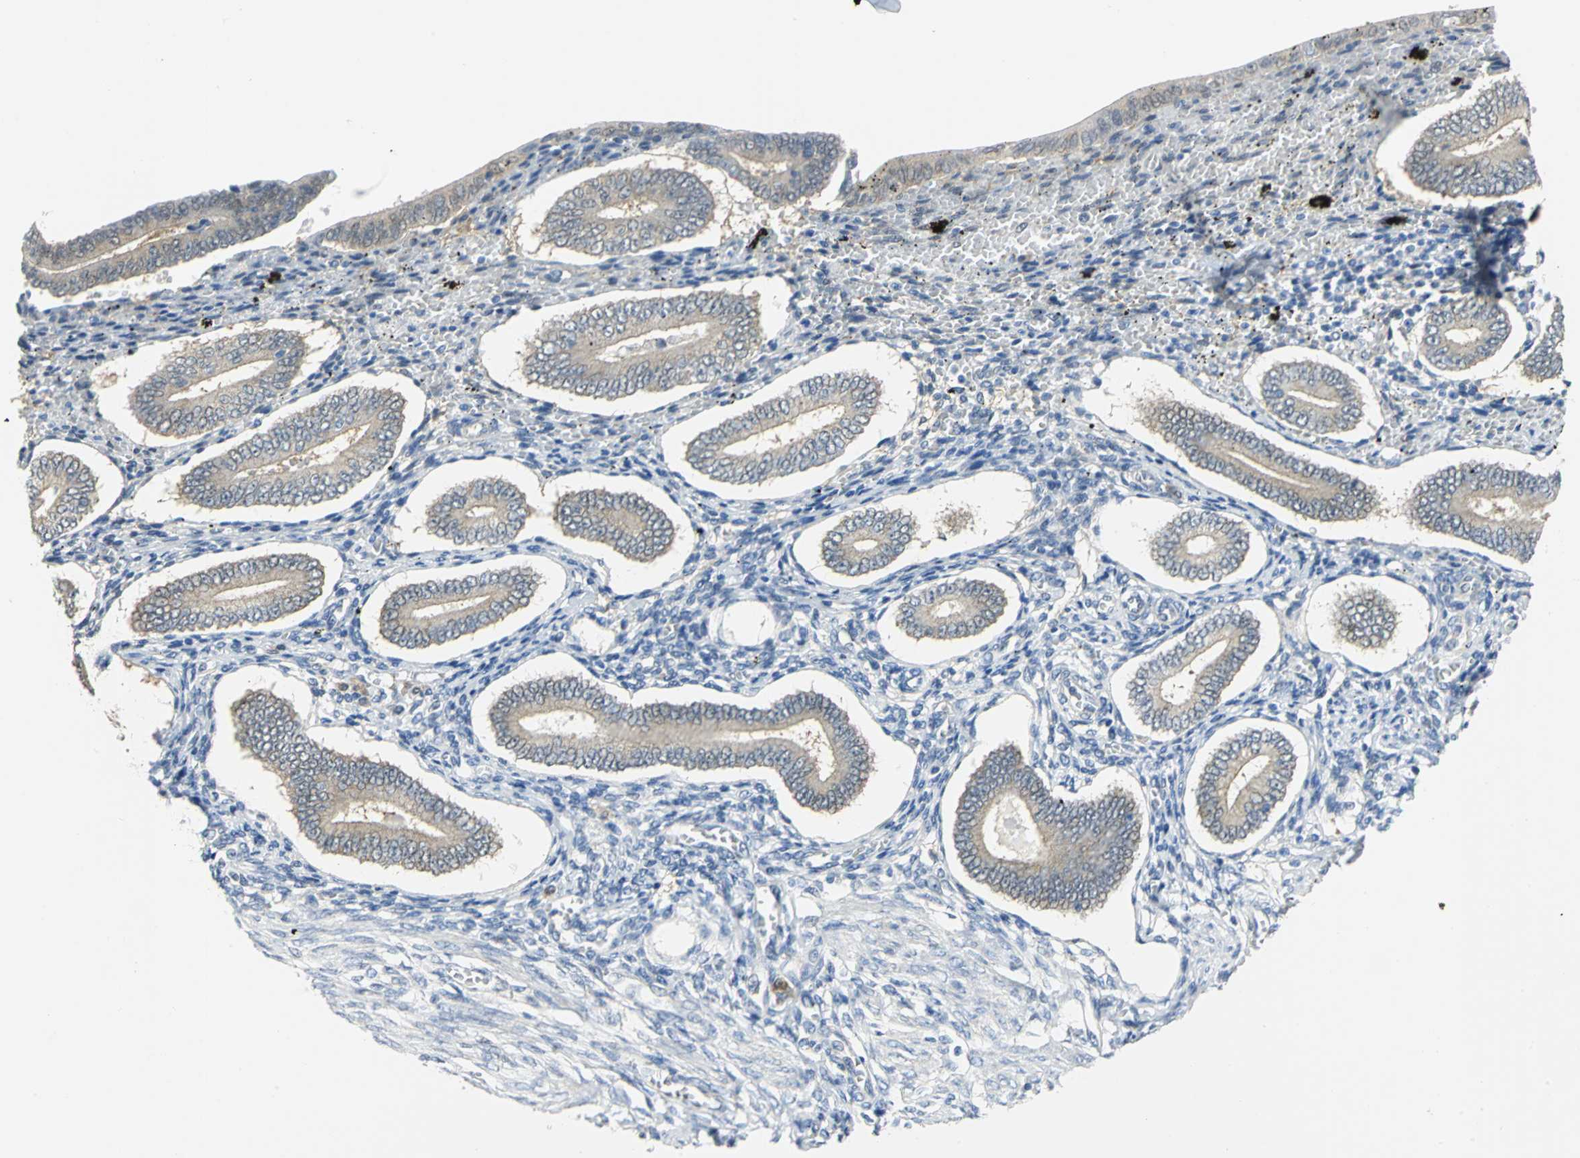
{"staining": {"intensity": "negative", "quantity": "none", "location": "none"}, "tissue": "endometrium", "cell_type": "Cells in endometrial stroma", "image_type": "normal", "snomed": [{"axis": "morphology", "description": "Normal tissue, NOS"}, {"axis": "topography", "description": "Endometrium"}], "caption": "Immunohistochemistry (IHC) of normal human endometrium demonstrates no positivity in cells in endometrial stroma. (DAB immunohistochemistry (IHC) visualized using brightfield microscopy, high magnification).", "gene": "PGM3", "patient": {"sex": "female", "age": 42}}